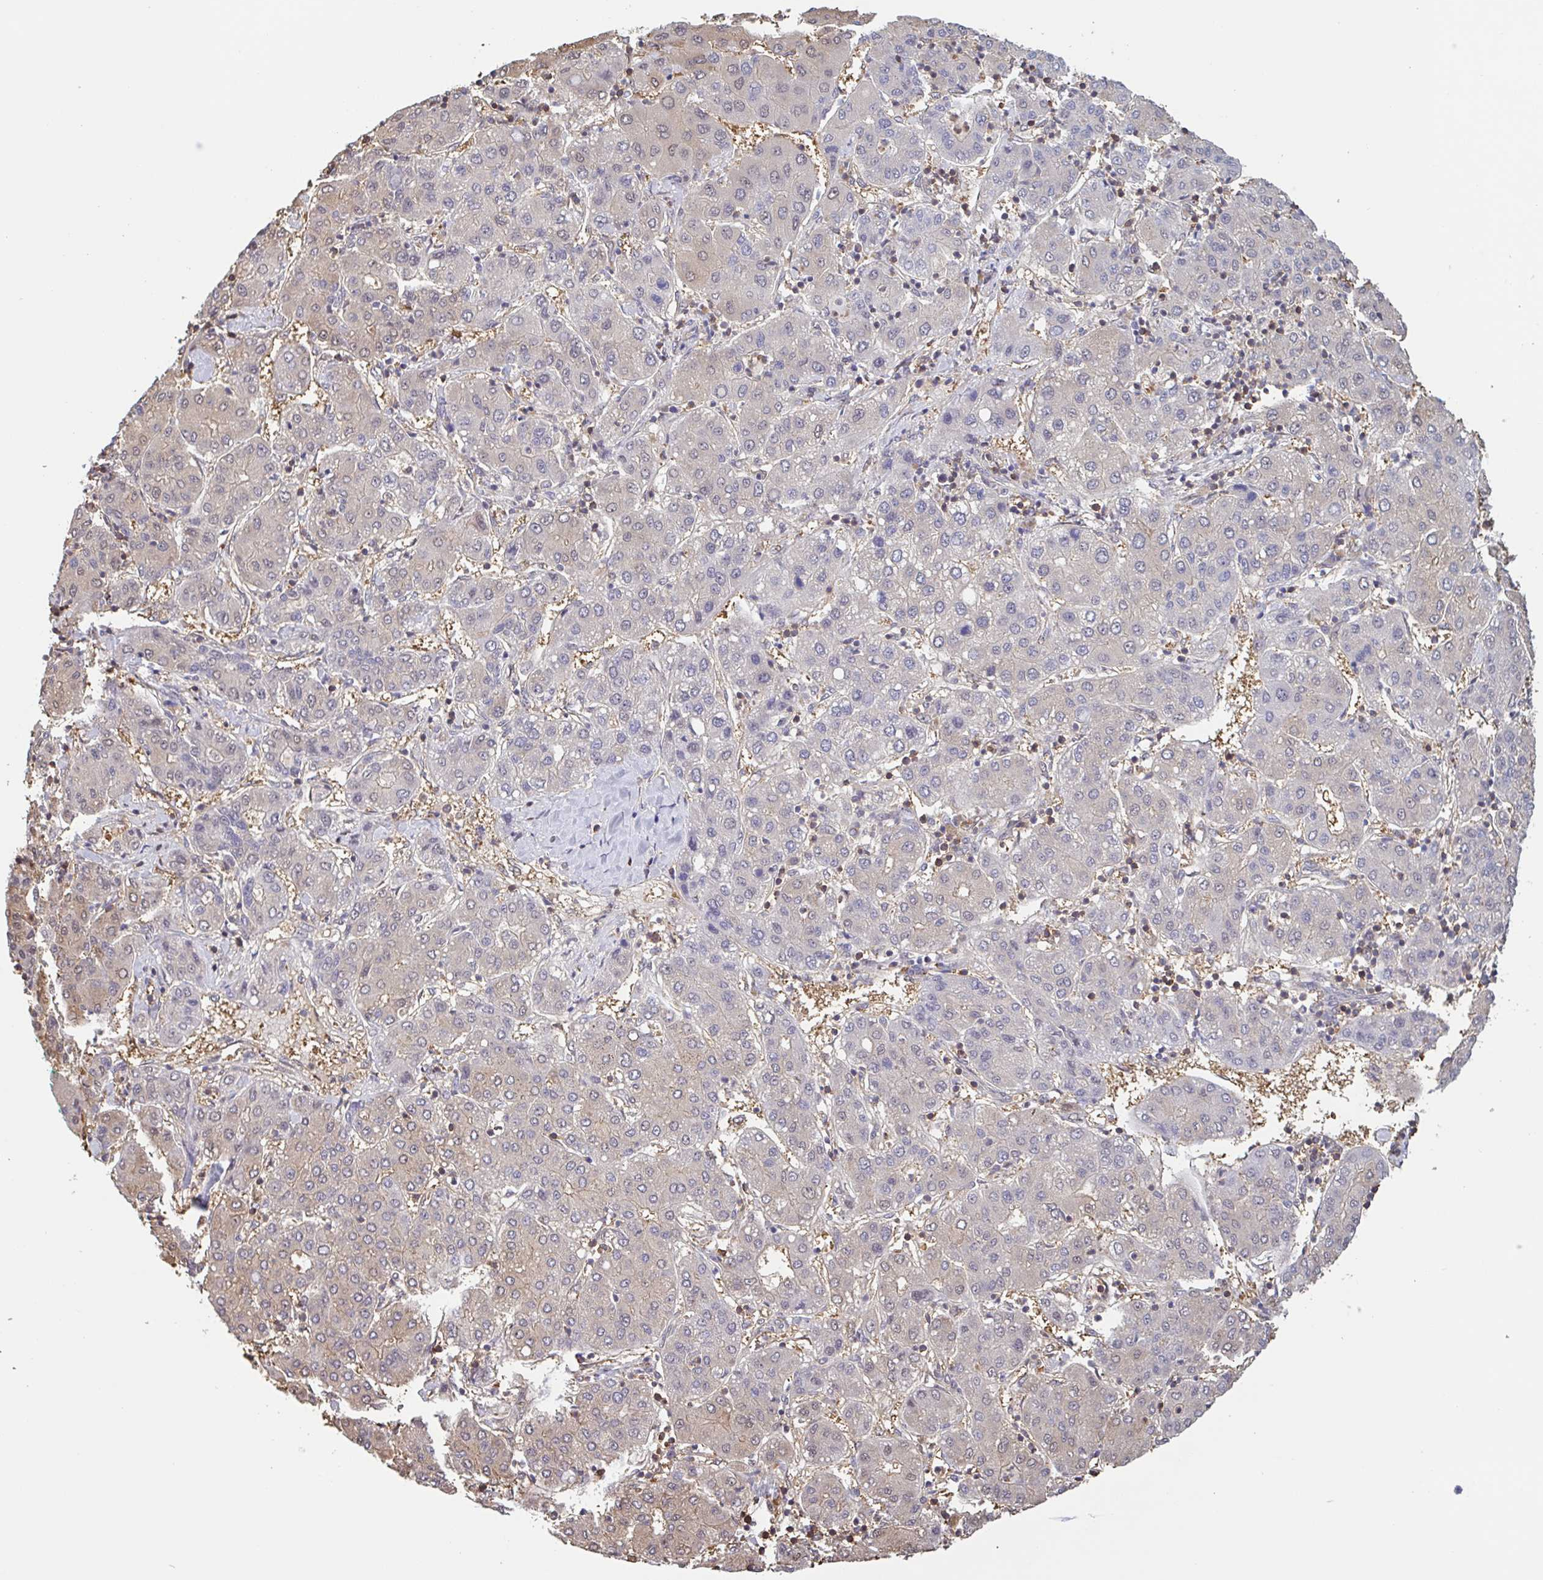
{"staining": {"intensity": "weak", "quantity": "<25%", "location": "cytoplasmic/membranous,nuclear"}, "tissue": "liver cancer", "cell_type": "Tumor cells", "image_type": "cancer", "snomed": [{"axis": "morphology", "description": "Carcinoma, Hepatocellular, NOS"}, {"axis": "topography", "description": "Liver"}], "caption": "Liver cancer was stained to show a protein in brown. There is no significant staining in tumor cells.", "gene": "OTOP2", "patient": {"sex": "male", "age": 65}}